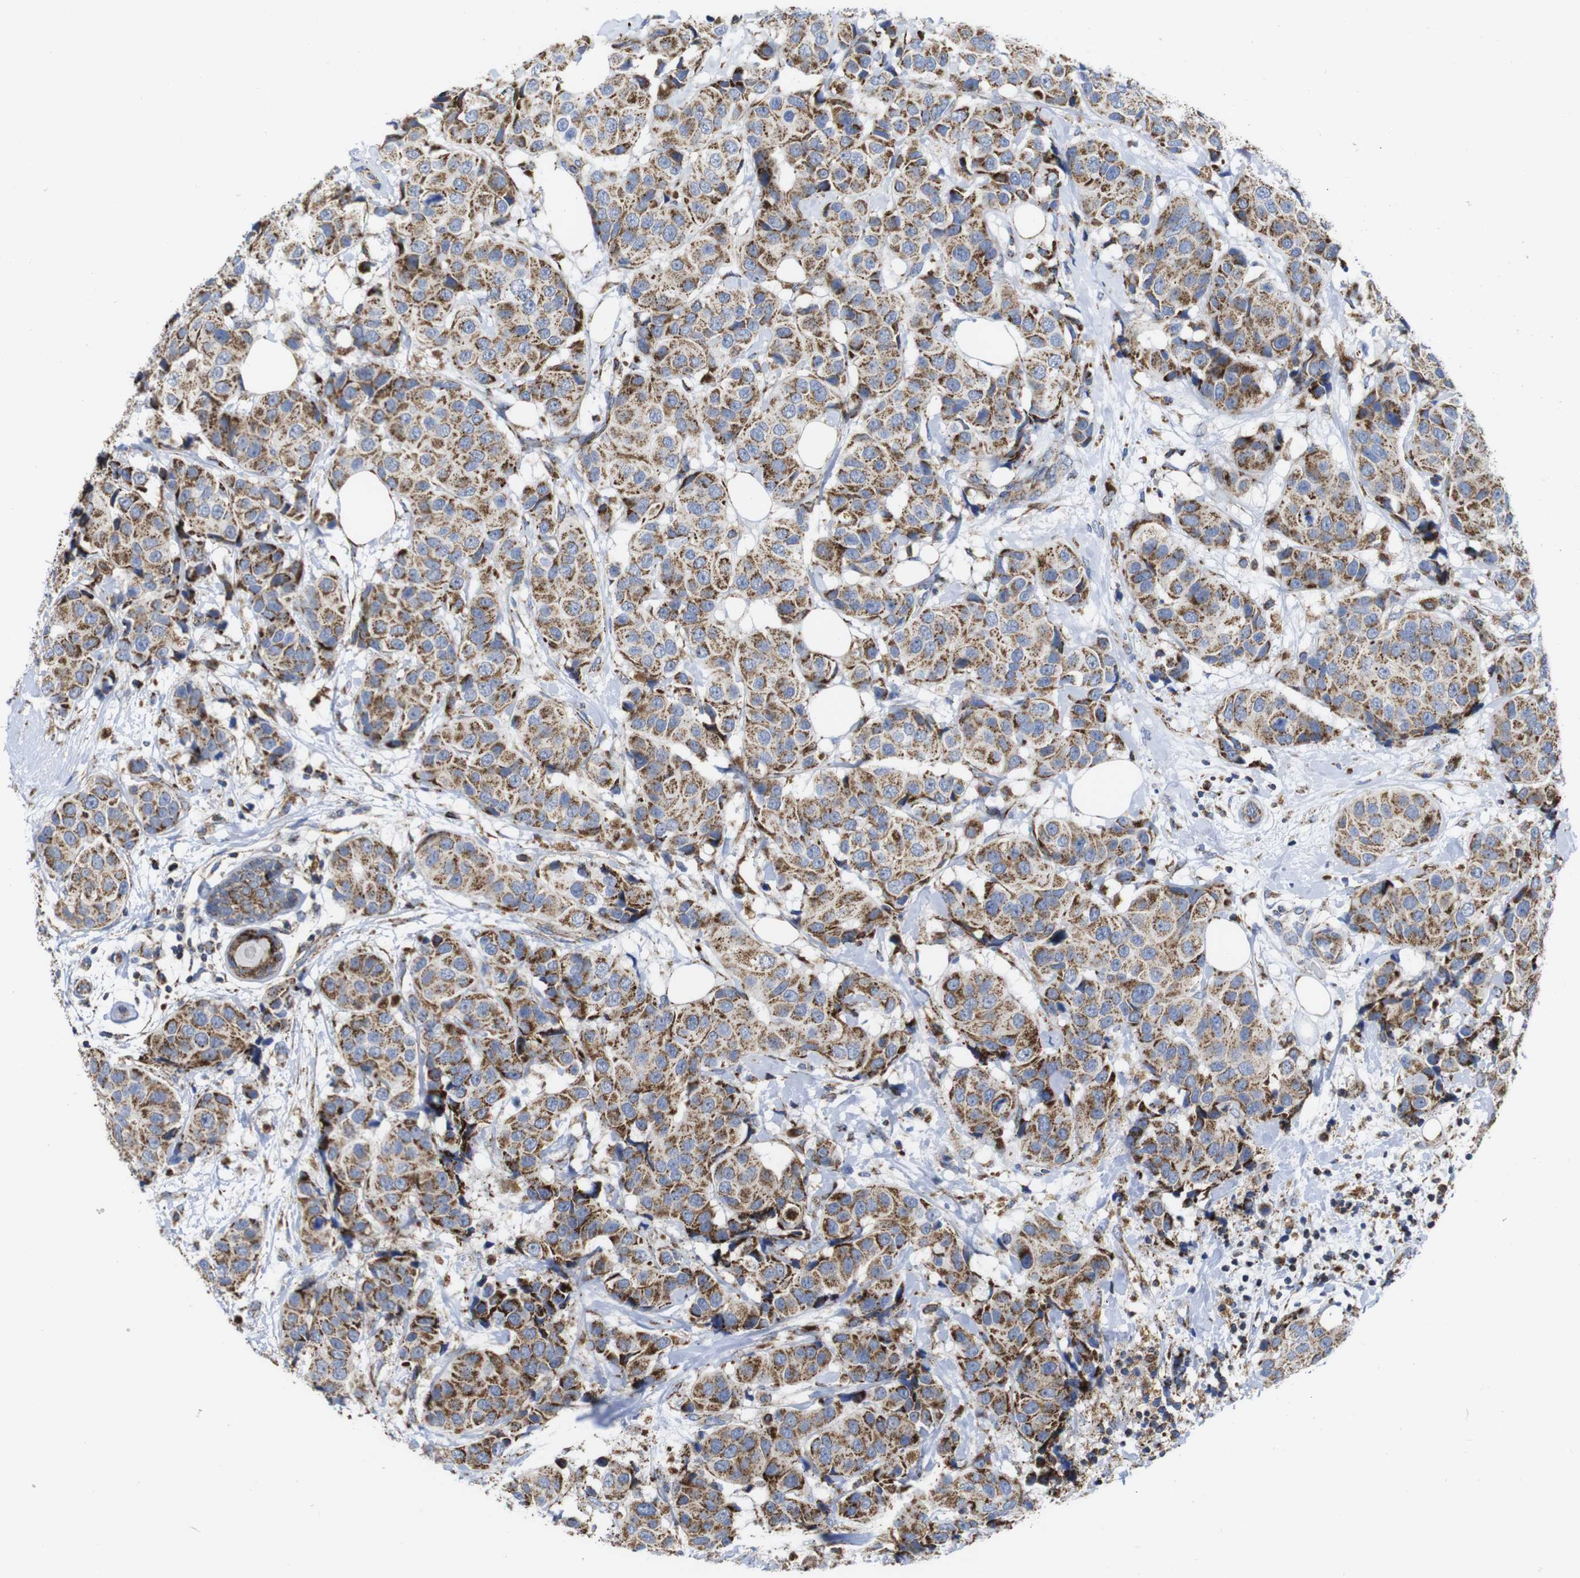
{"staining": {"intensity": "moderate", "quantity": ">75%", "location": "cytoplasmic/membranous"}, "tissue": "breast cancer", "cell_type": "Tumor cells", "image_type": "cancer", "snomed": [{"axis": "morphology", "description": "Normal tissue, NOS"}, {"axis": "morphology", "description": "Duct carcinoma"}, {"axis": "topography", "description": "Breast"}], "caption": "Immunohistochemical staining of human invasive ductal carcinoma (breast) reveals moderate cytoplasmic/membranous protein staining in about >75% of tumor cells.", "gene": "TMEM192", "patient": {"sex": "female", "age": 39}}